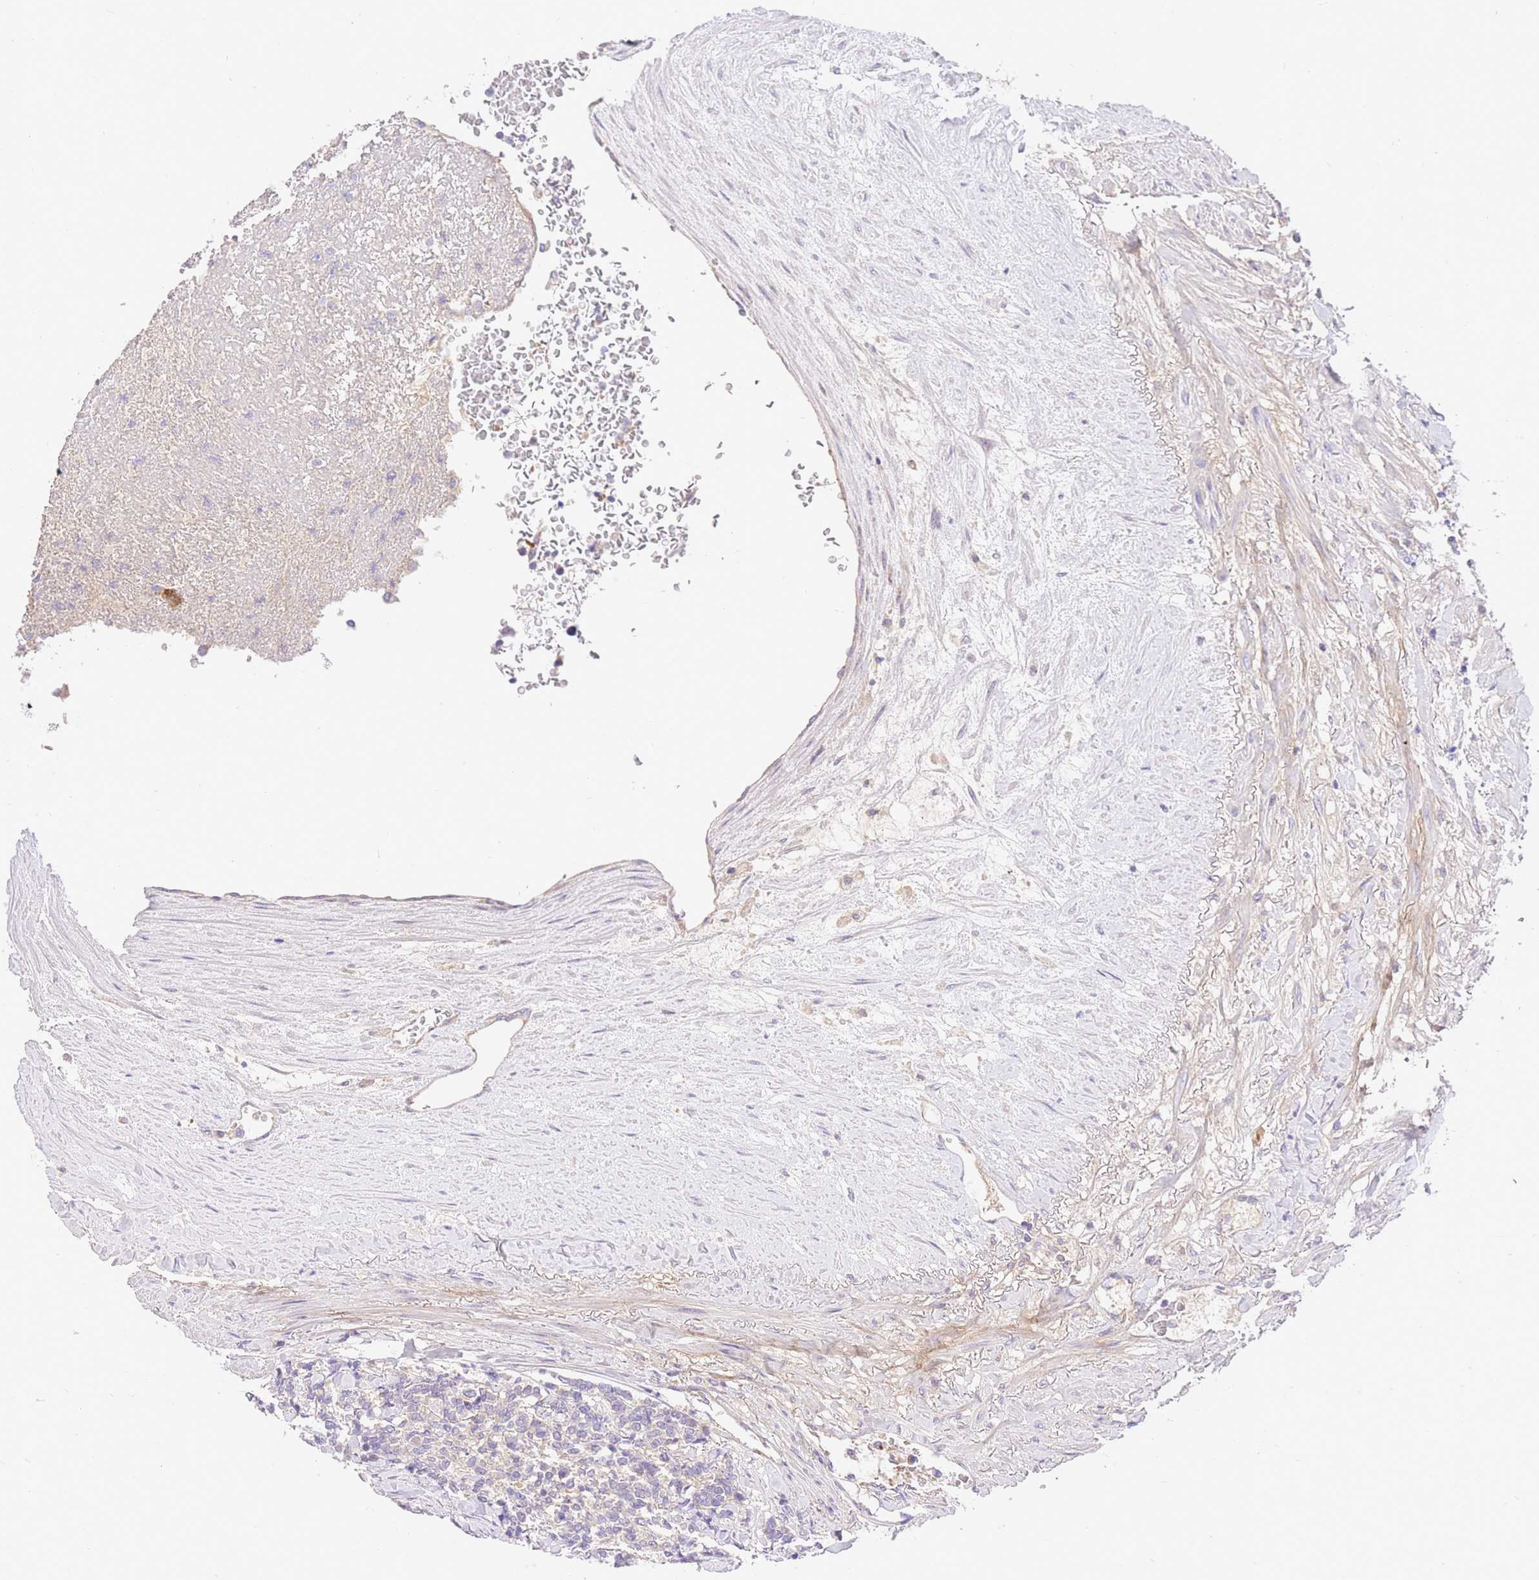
{"staining": {"intensity": "negative", "quantity": "none", "location": "none"}, "tissue": "carcinoid", "cell_type": "Tumor cells", "image_type": "cancer", "snomed": [{"axis": "morphology", "description": "Carcinoid, malignant, NOS"}, {"axis": "topography", "description": "Pancreas"}], "caption": "Immunohistochemical staining of malignant carcinoid demonstrates no significant positivity in tumor cells.", "gene": "LIPH", "patient": {"sex": "female", "age": 54}}